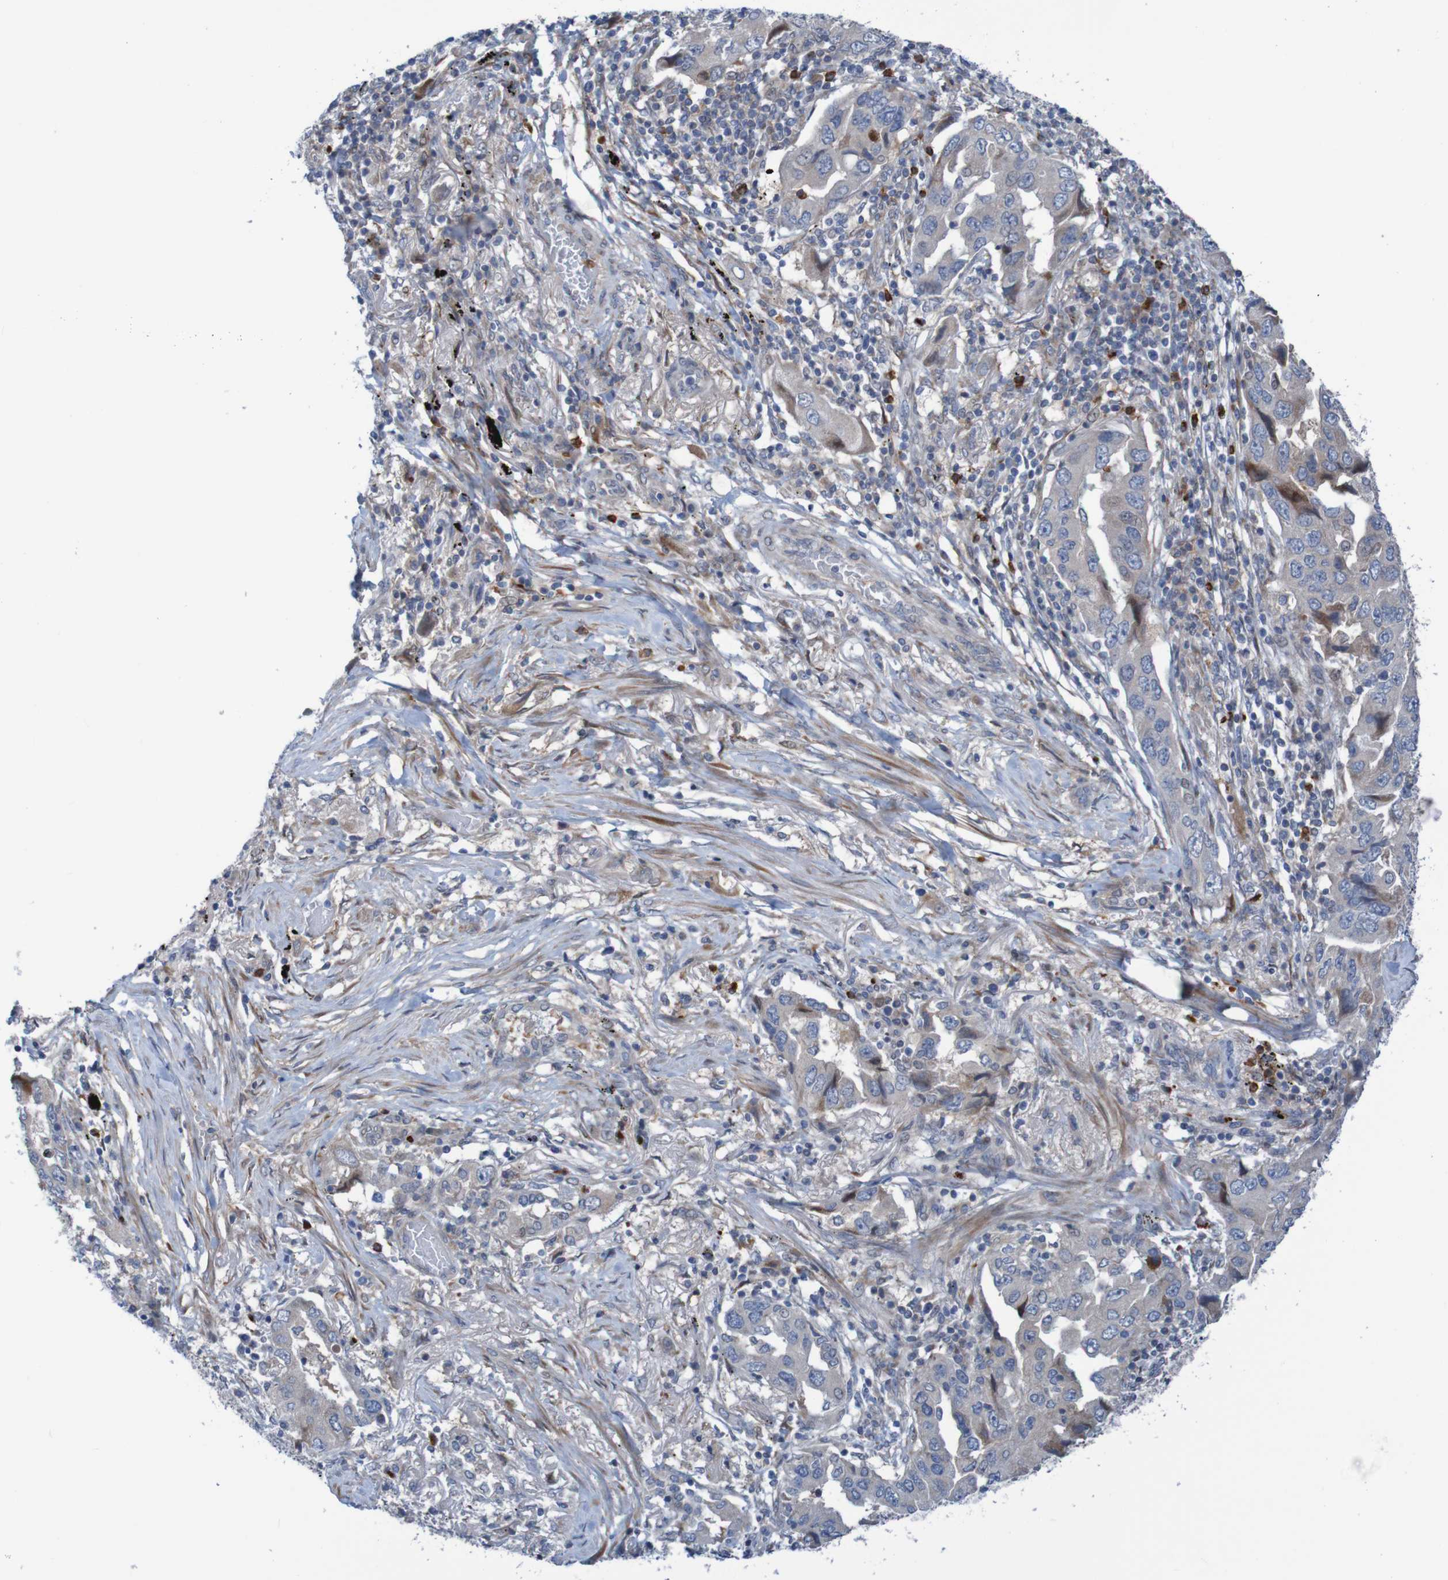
{"staining": {"intensity": "negative", "quantity": "none", "location": "none"}, "tissue": "lung cancer", "cell_type": "Tumor cells", "image_type": "cancer", "snomed": [{"axis": "morphology", "description": "Adenocarcinoma, NOS"}, {"axis": "topography", "description": "Lung"}], "caption": "Lung adenocarcinoma stained for a protein using immunohistochemistry (IHC) exhibits no positivity tumor cells.", "gene": "ANGPT4", "patient": {"sex": "female", "age": 65}}